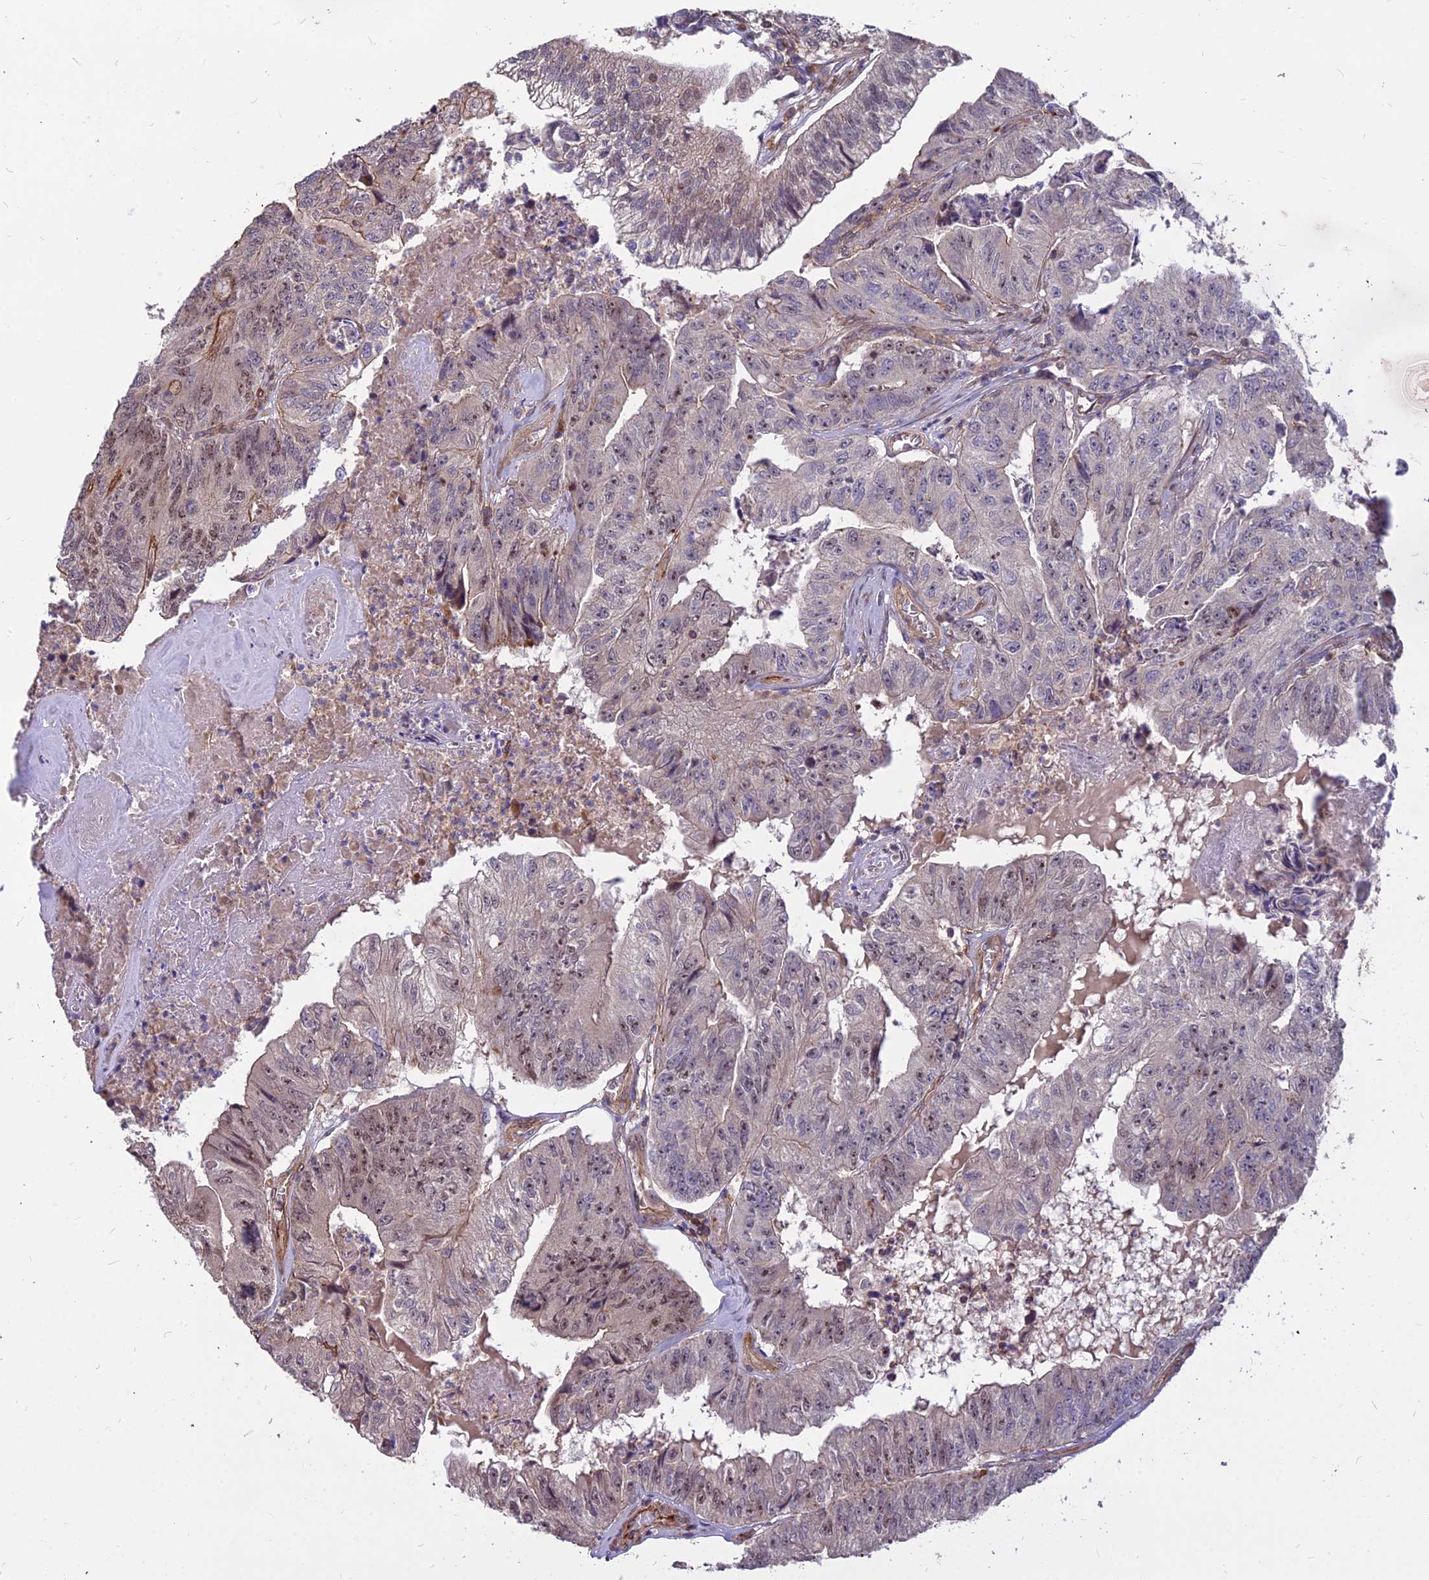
{"staining": {"intensity": "moderate", "quantity": "25%-75%", "location": "cytoplasmic/membranous,nuclear"}, "tissue": "colorectal cancer", "cell_type": "Tumor cells", "image_type": "cancer", "snomed": [{"axis": "morphology", "description": "Adenocarcinoma, NOS"}, {"axis": "topography", "description": "Colon"}], "caption": "Colorectal cancer (adenocarcinoma) was stained to show a protein in brown. There is medium levels of moderate cytoplasmic/membranous and nuclear positivity in approximately 25%-75% of tumor cells.", "gene": "TCEA3", "patient": {"sex": "female", "age": 67}}